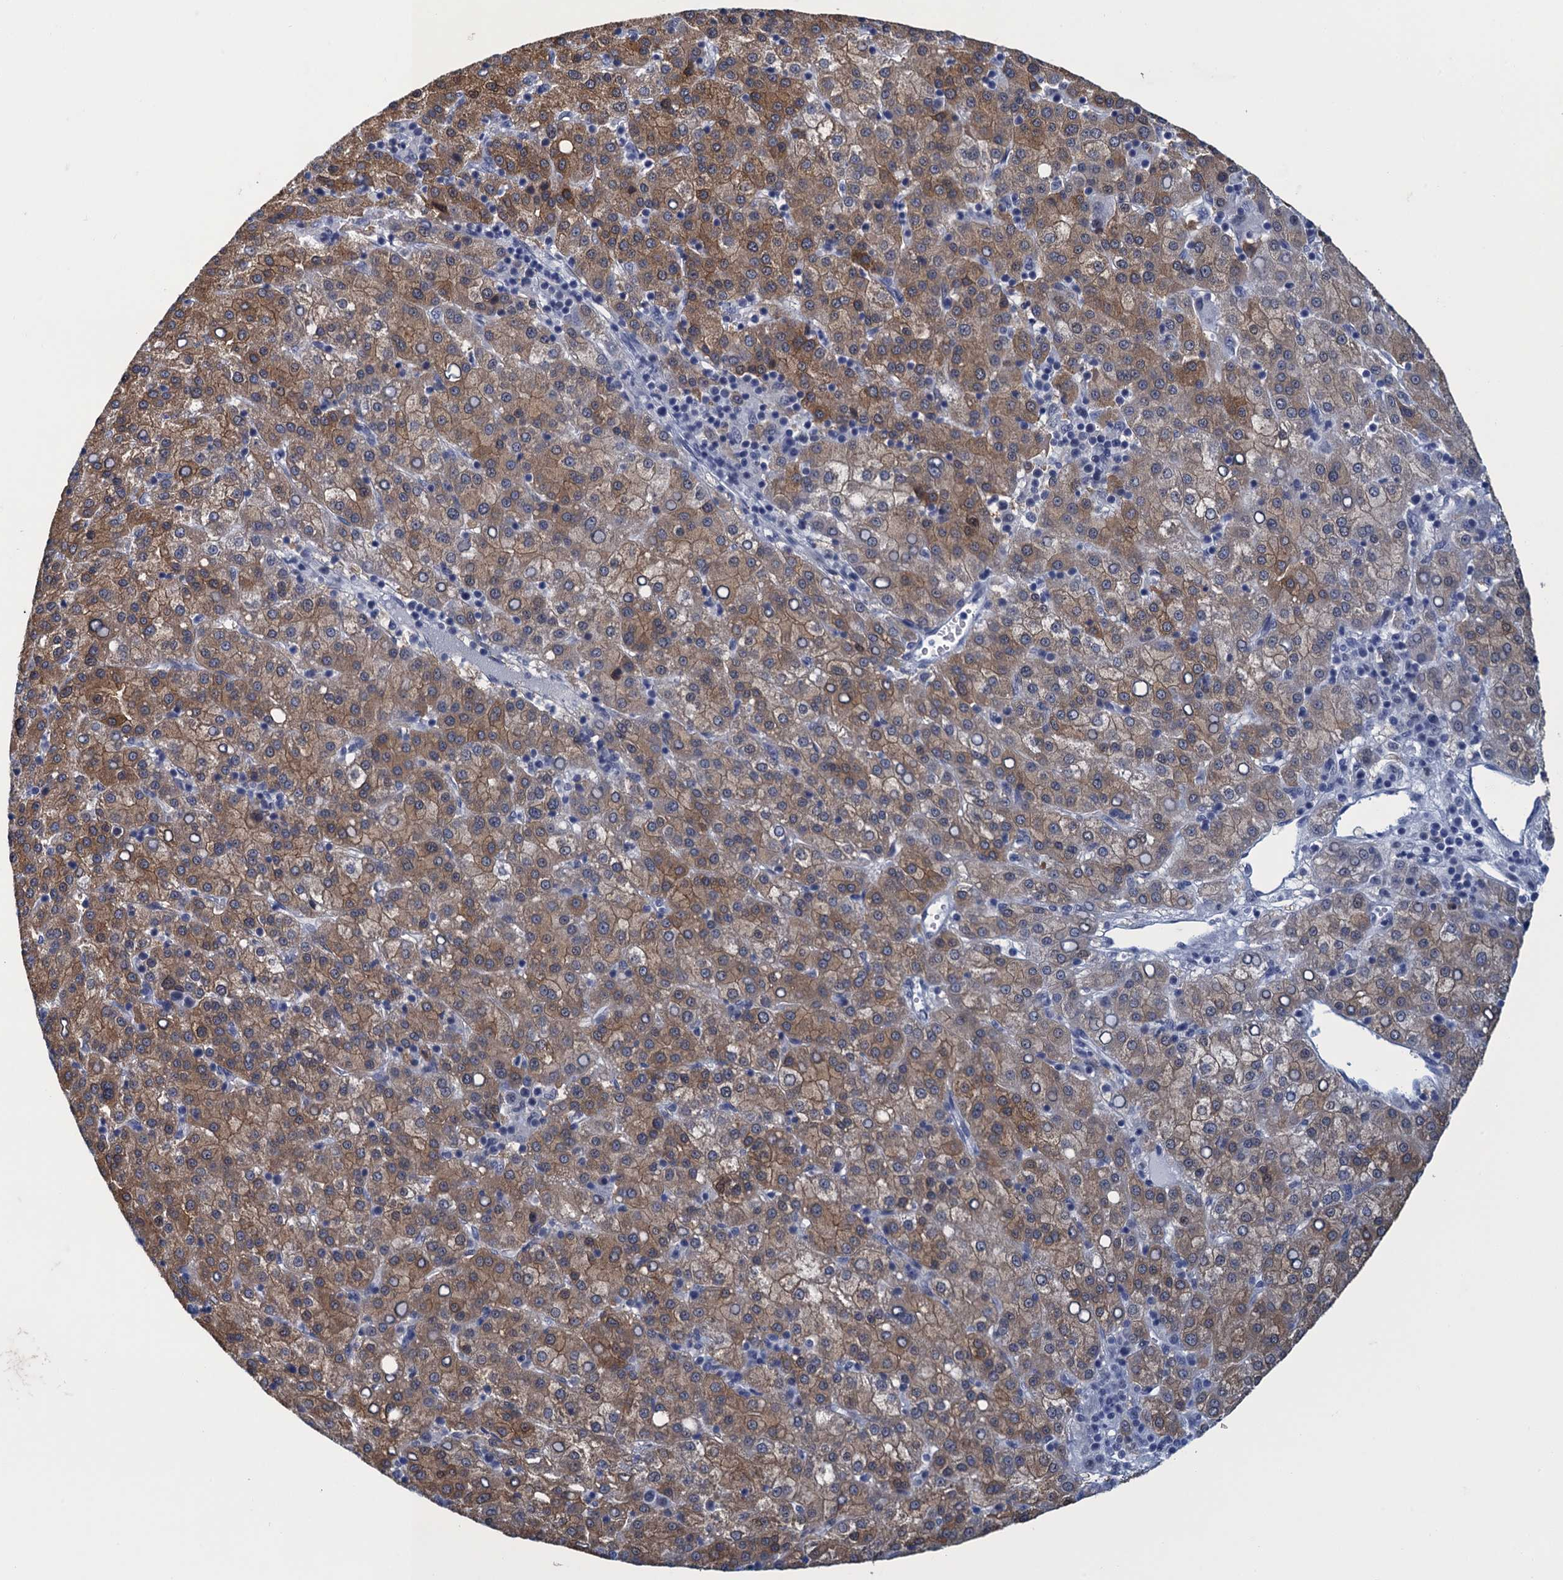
{"staining": {"intensity": "moderate", "quantity": ">75%", "location": "cytoplasmic/membranous"}, "tissue": "liver cancer", "cell_type": "Tumor cells", "image_type": "cancer", "snomed": [{"axis": "morphology", "description": "Carcinoma, Hepatocellular, NOS"}, {"axis": "topography", "description": "Liver"}], "caption": "This is a micrograph of immunohistochemistry (IHC) staining of liver cancer (hepatocellular carcinoma), which shows moderate positivity in the cytoplasmic/membranous of tumor cells.", "gene": "GINS3", "patient": {"sex": "female", "age": 58}}